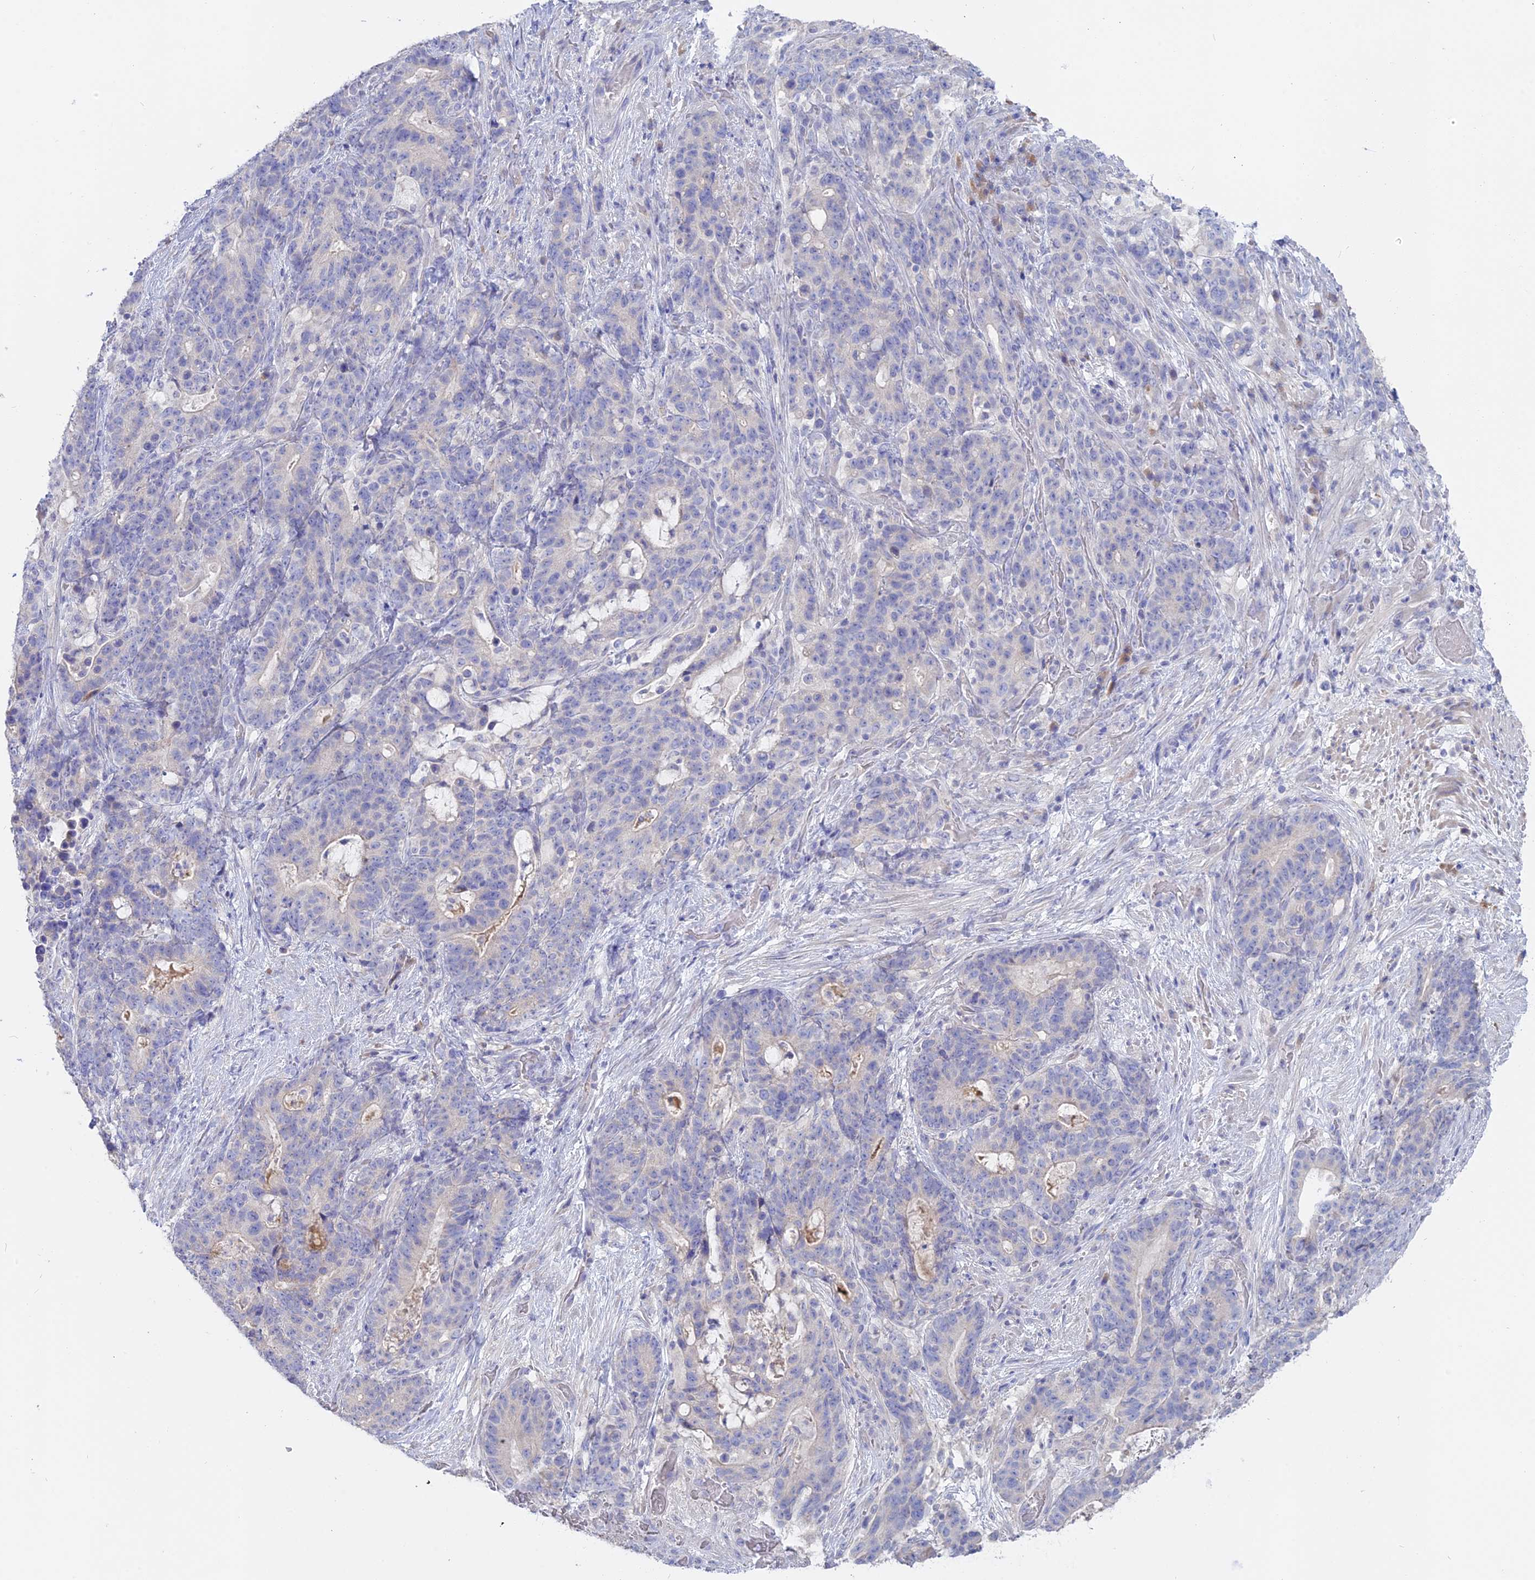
{"staining": {"intensity": "negative", "quantity": "none", "location": "none"}, "tissue": "stomach cancer", "cell_type": "Tumor cells", "image_type": "cancer", "snomed": [{"axis": "morphology", "description": "Normal tissue, NOS"}, {"axis": "morphology", "description": "Adenocarcinoma, NOS"}, {"axis": "topography", "description": "Stomach"}], "caption": "Stomach cancer stained for a protein using immunohistochemistry (IHC) demonstrates no positivity tumor cells.", "gene": "ADGRA1", "patient": {"sex": "female", "age": 64}}